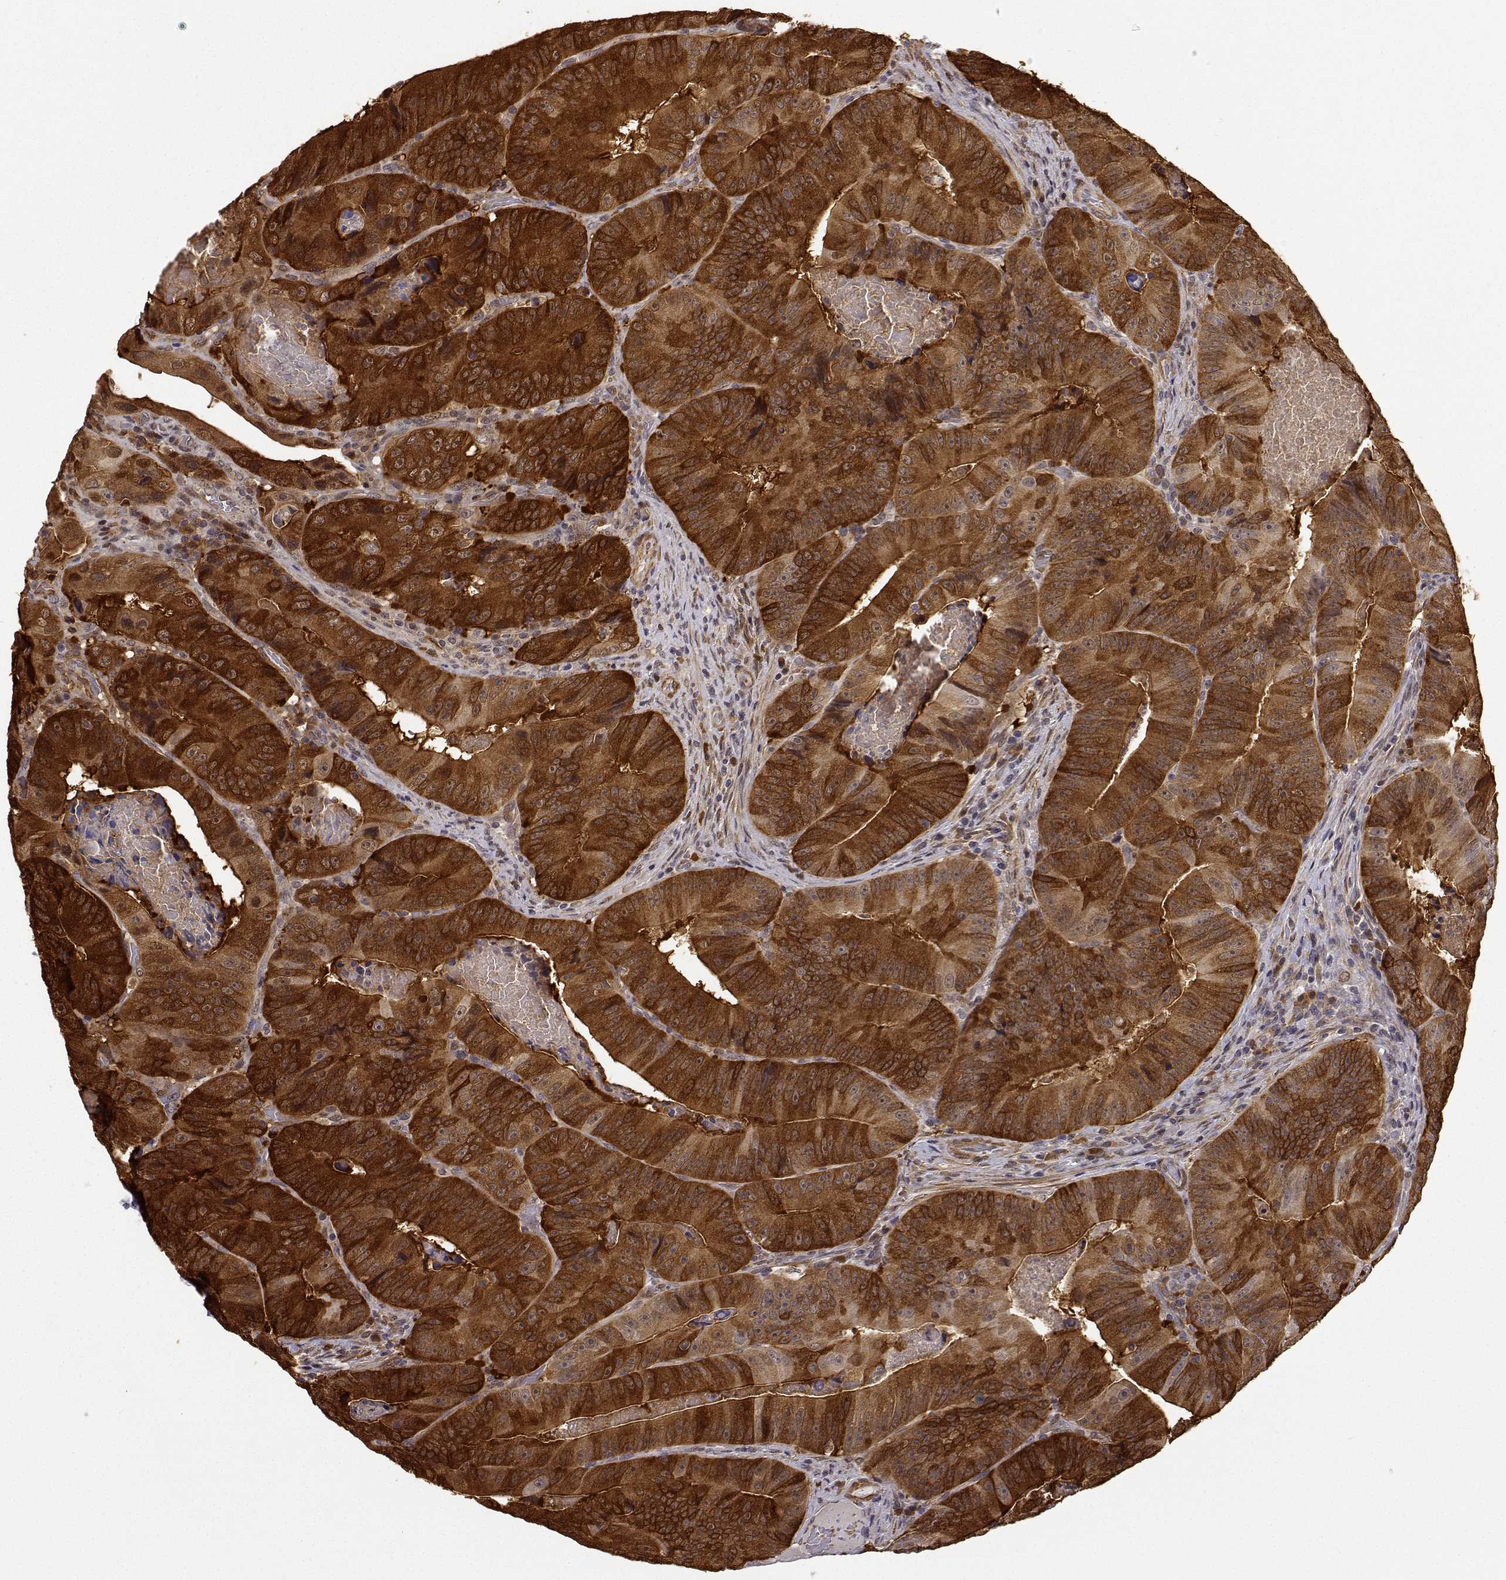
{"staining": {"intensity": "strong", "quantity": ">75%", "location": "cytoplasmic/membranous"}, "tissue": "colorectal cancer", "cell_type": "Tumor cells", "image_type": "cancer", "snomed": [{"axis": "morphology", "description": "Adenocarcinoma, NOS"}, {"axis": "topography", "description": "Colon"}], "caption": "Protein staining of colorectal cancer tissue exhibits strong cytoplasmic/membranous staining in approximately >75% of tumor cells. The protein of interest is shown in brown color, while the nuclei are stained blue.", "gene": "PHGDH", "patient": {"sex": "female", "age": 86}}